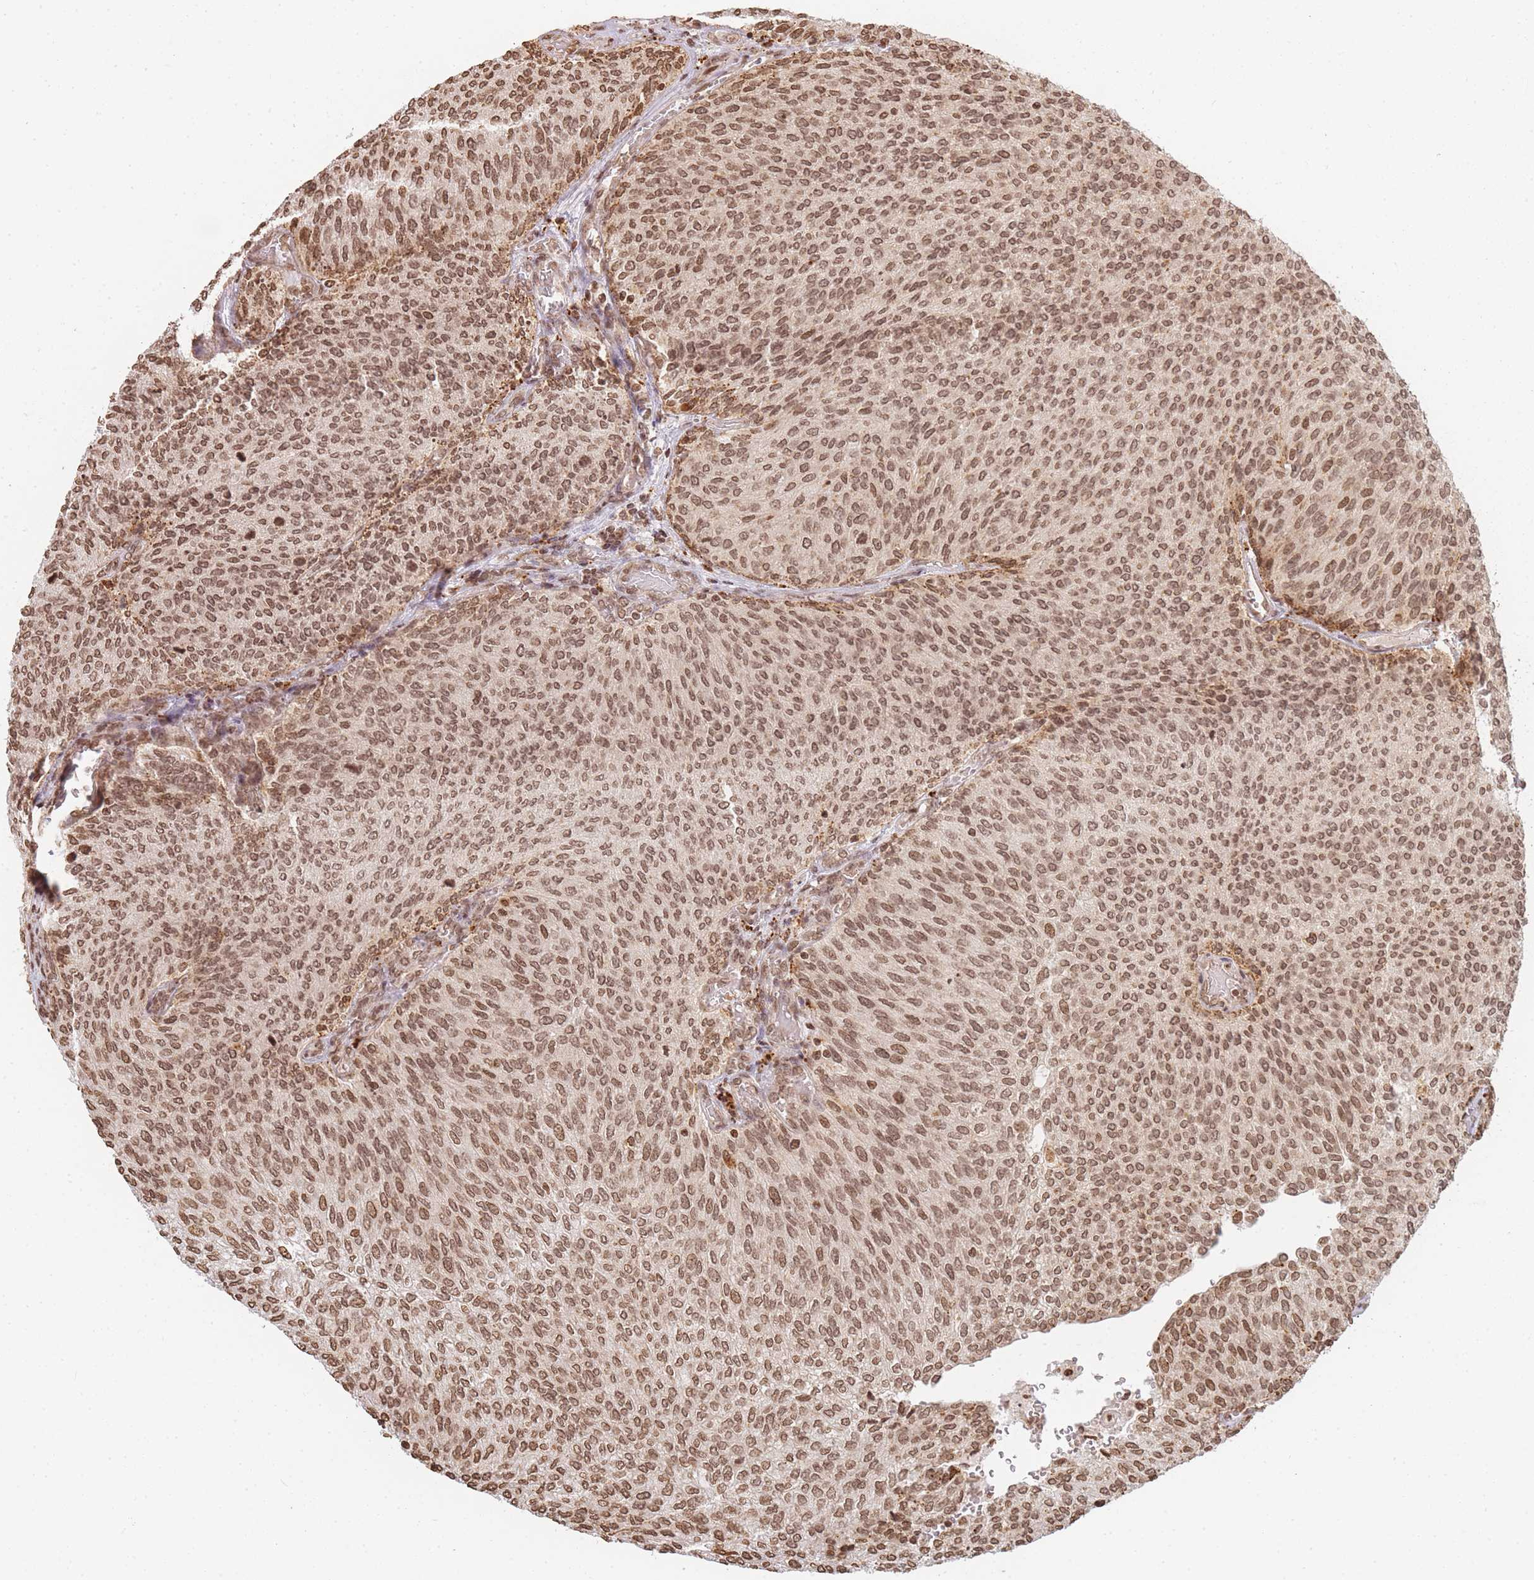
{"staining": {"intensity": "moderate", "quantity": ">75%", "location": "nuclear"}, "tissue": "urothelial cancer", "cell_type": "Tumor cells", "image_type": "cancer", "snomed": [{"axis": "morphology", "description": "Urothelial carcinoma, Low grade"}, {"axis": "topography", "description": "Urinary bladder"}], "caption": "Immunohistochemistry (IHC) of human low-grade urothelial carcinoma exhibits medium levels of moderate nuclear expression in about >75% of tumor cells. (Stains: DAB in brown, nuclei in blue, Microscopy: brightfield microscopy at high magnification).", "gene": "WWTR1", "patient": {"sex": "female", "age": 79}}